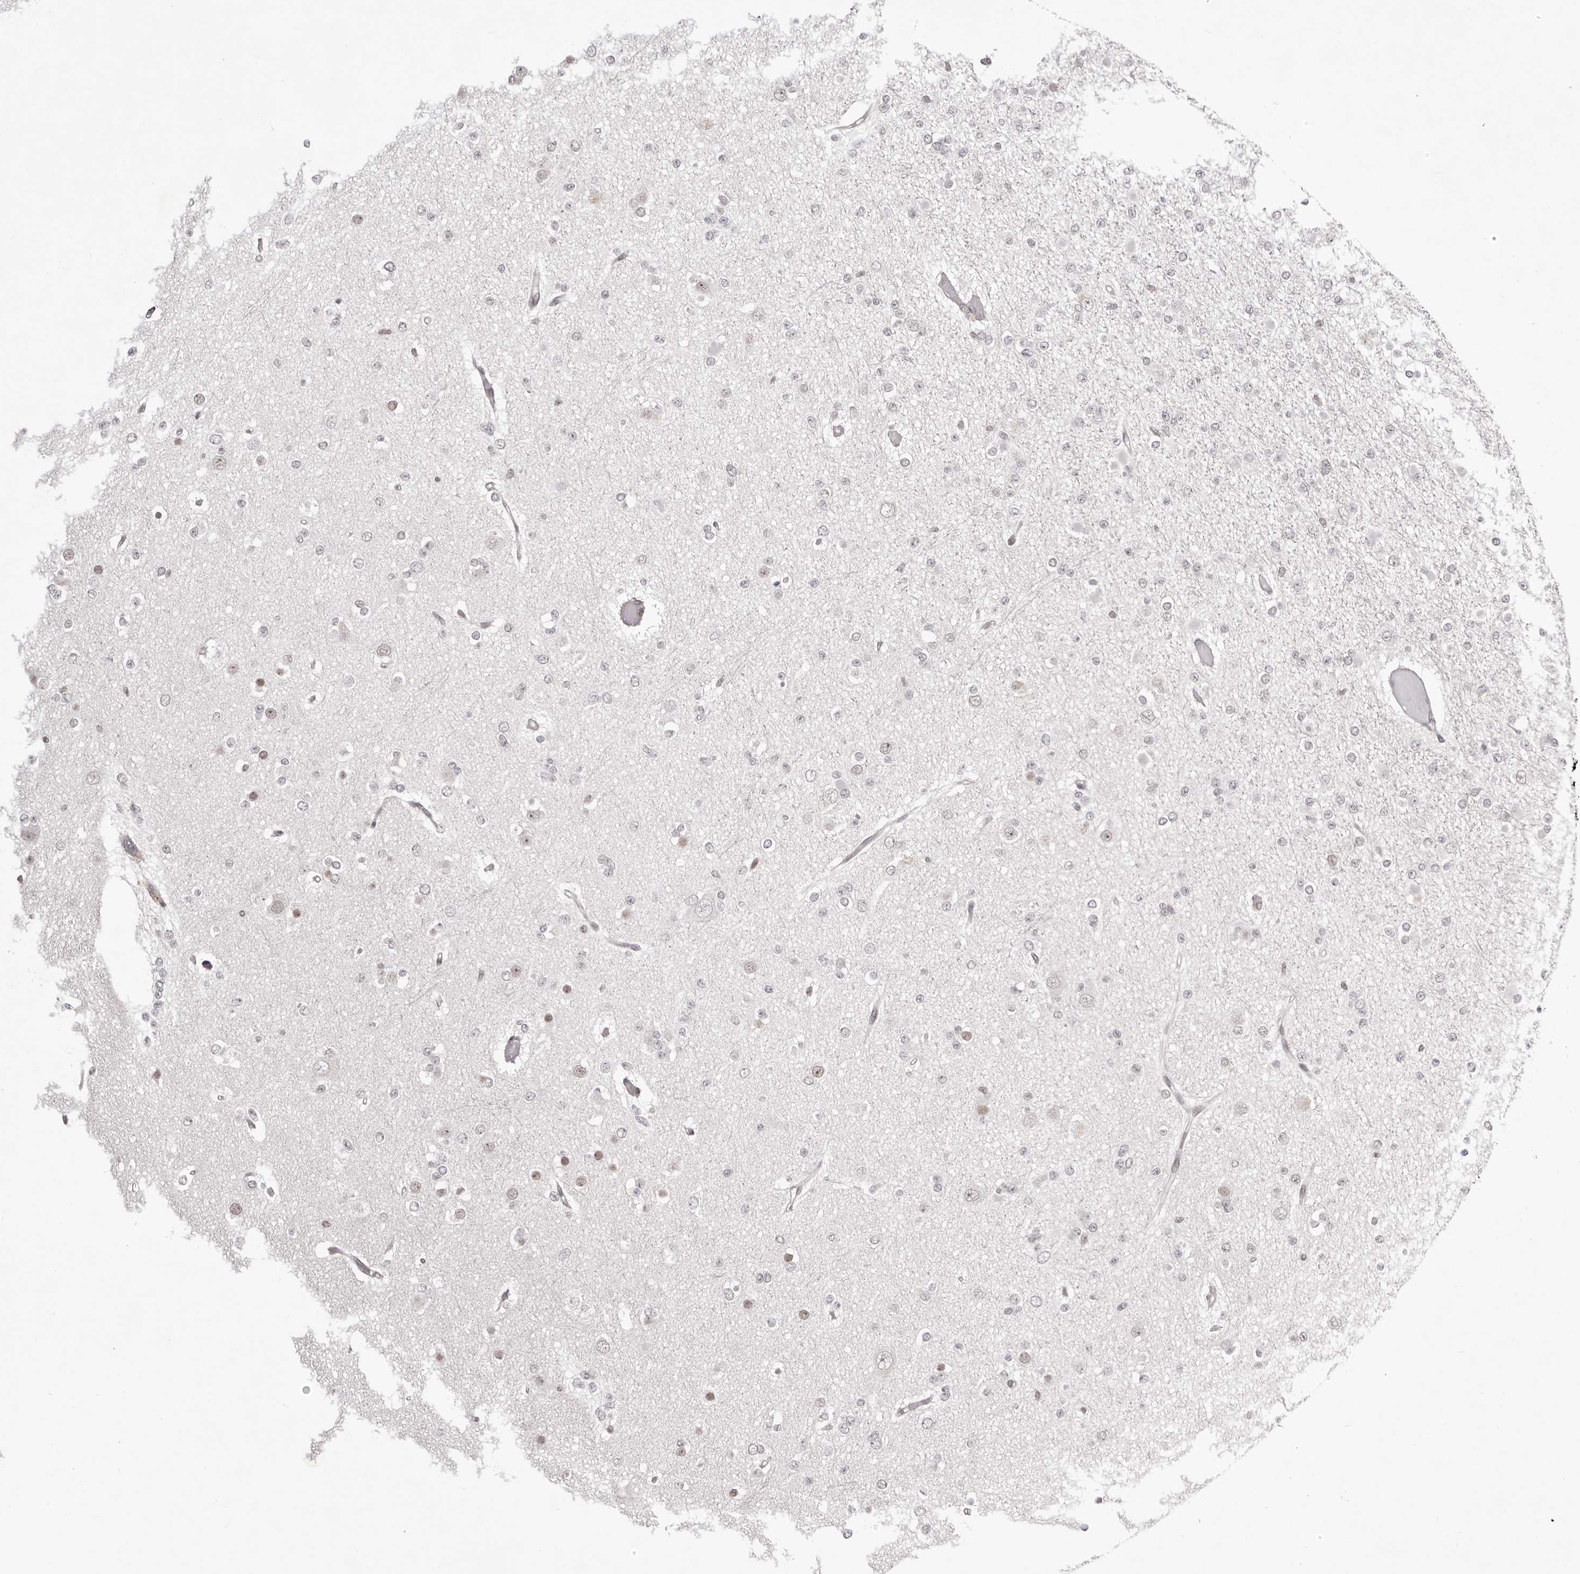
{"staining": {"intensity": "negative", "quantity": "none", "location": "none"}, "tissue": "glioma", "cell_type": "Tumor cells", "image_type": "cancer", "snomed": [{"axis": "morphology", "description": "Glioma, malignant, Low grade"}, {"axis": "topography", "description": "Brain"}], "caption": "Immunohistochemistry of glioma shows no staining in tumor cells.", "gene": "RNF2", "patient": {"sex": "female", "age": 22}}